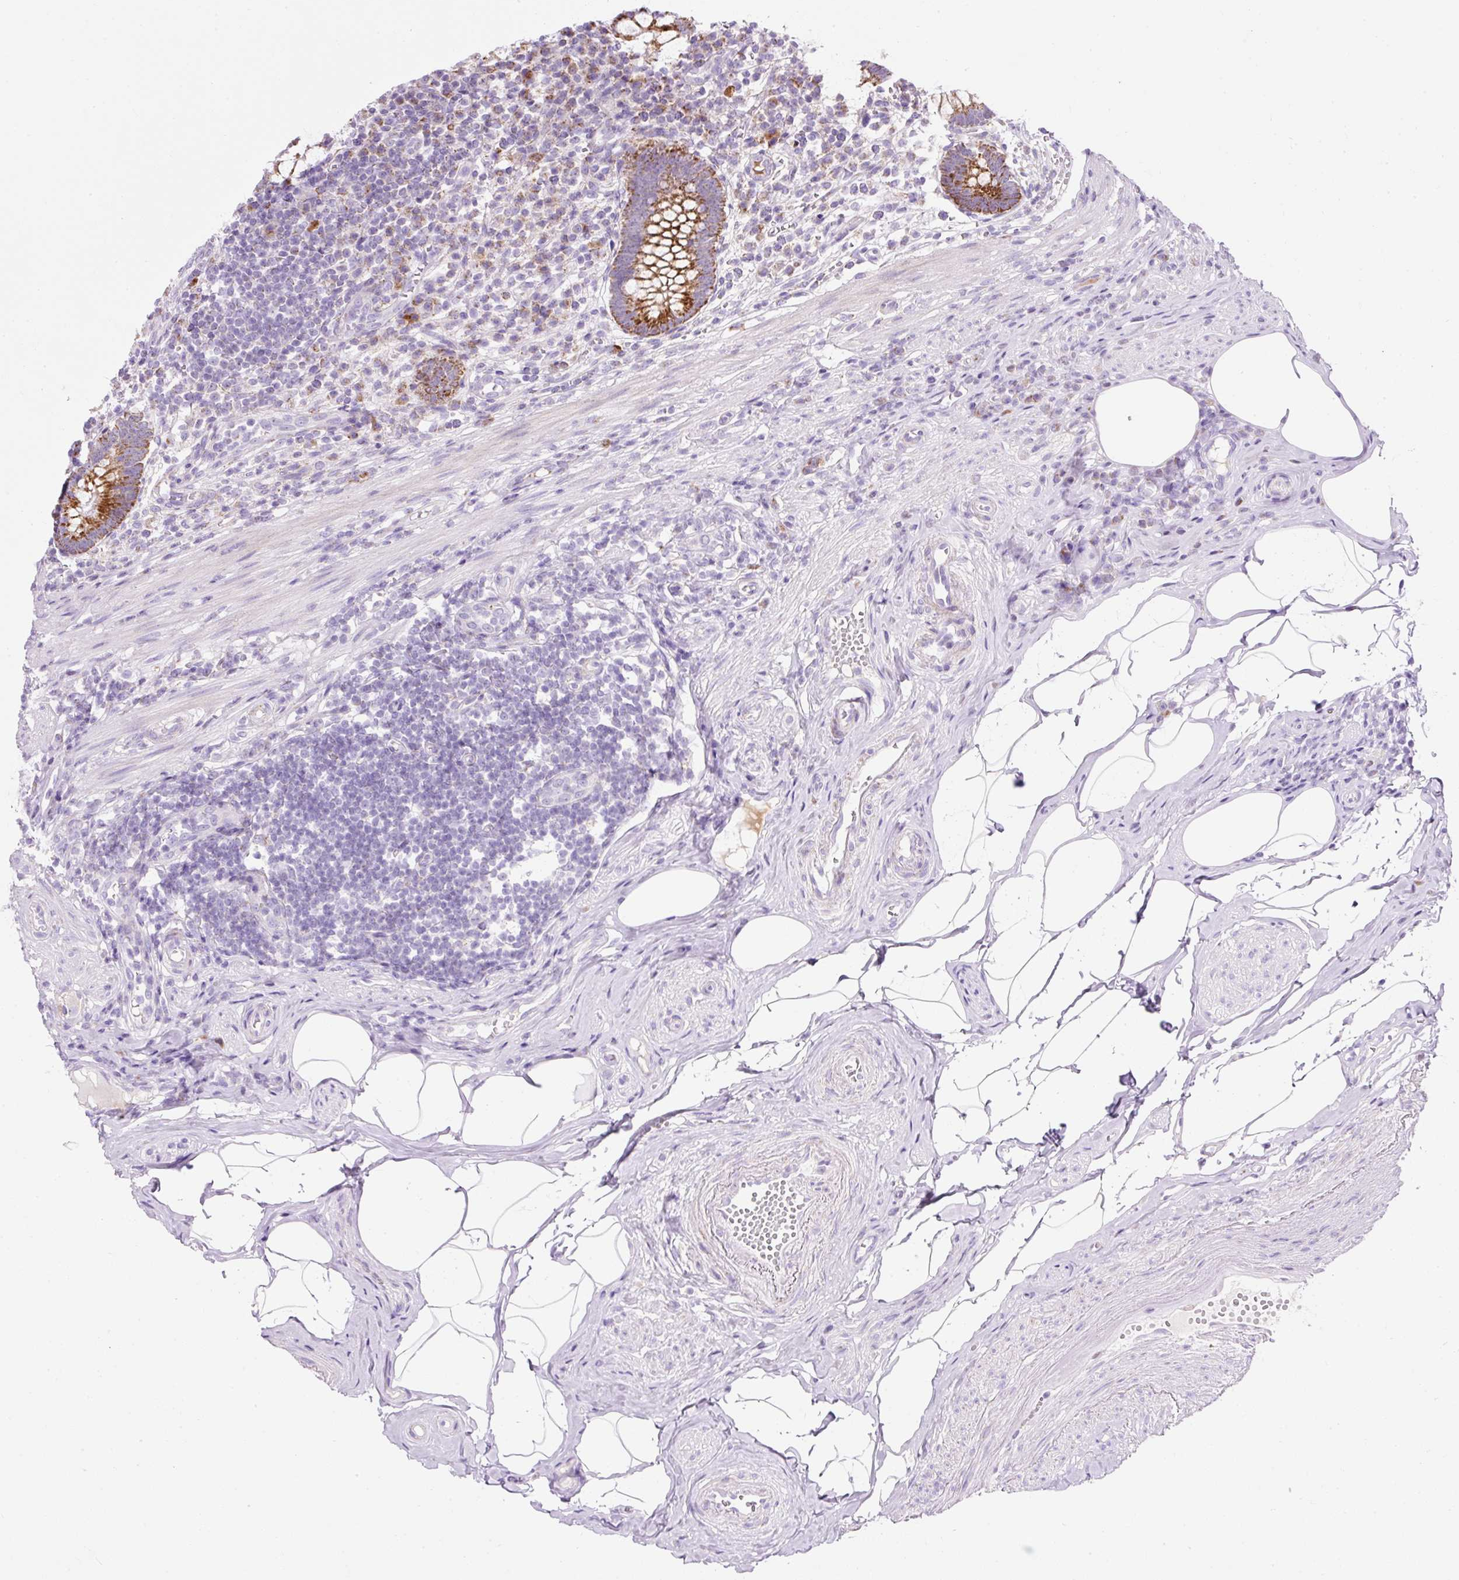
{"staining": {"intensity": "strong", "quantity": ">75%", "location": "cytoplasmic/membranous"}, "tissue": "appendix", "cell_type": "Glandular cells", "image_type": "normal", "snomed": [{"axis": "morphology", "description": "Normal tissue, NOS"}, {"axis": "topography", "description": "Appendix"}], "caption": "Immunohistochemistry (IHC) photomicrograph of benign appendix stained for a protein (brown), which reveals high levels of strong cytoplasmic/membranous staining in approximately >75% of glandular cells.", "gene": "PLPP2", "patient": {"sex": "female", "age": 56}}